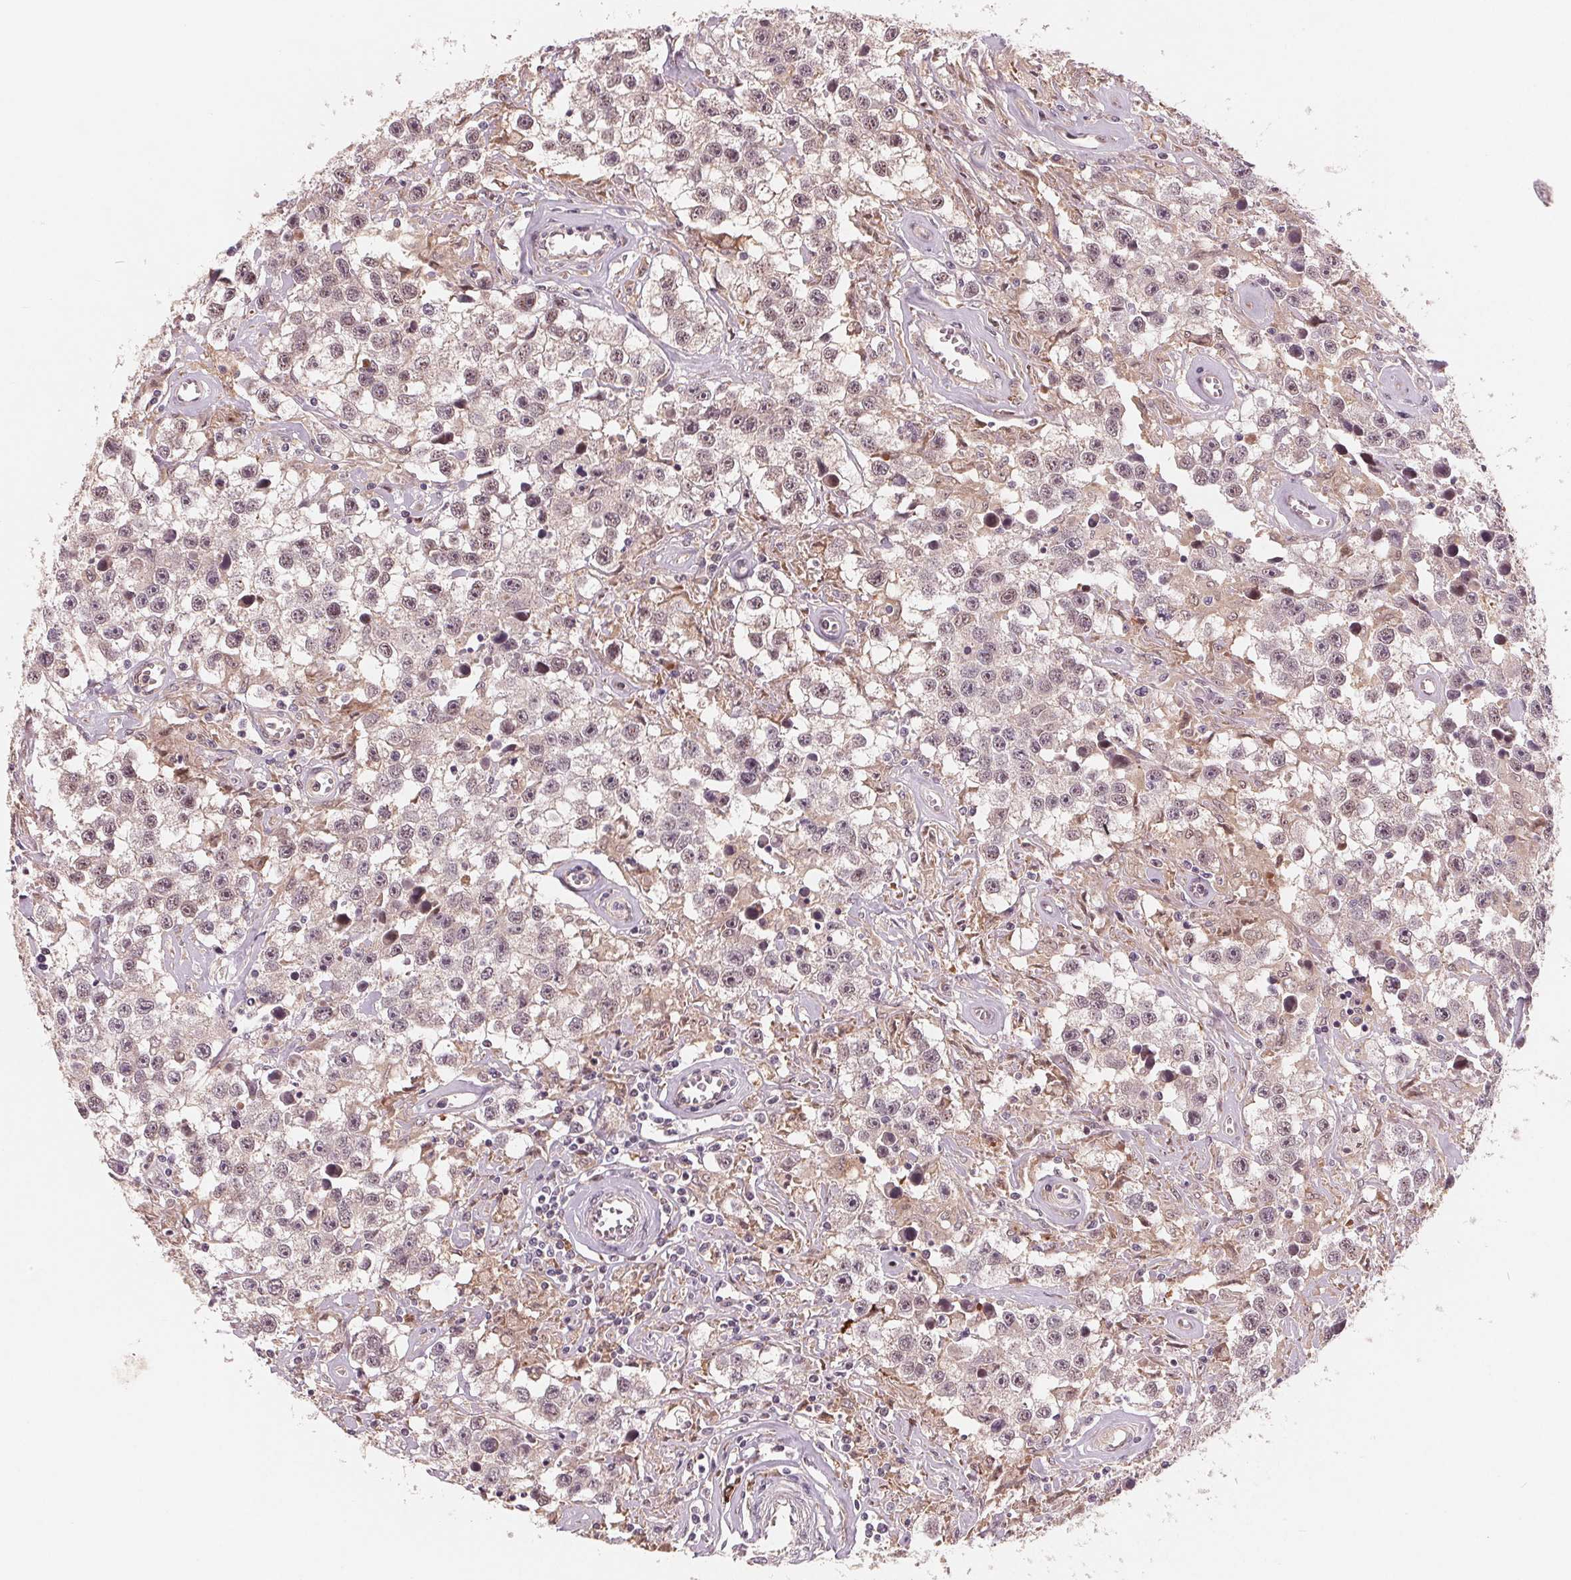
{"staining": {"intensity": "negative", "quantity": "none", "location": "none"}, "tissue": "testis cancer", "cell_type": "Tumor cells", "image_type": "cancer", "snomed": [{"axis": "morphology", "description": "Seminoma, NOS"}, {"axis": "topography", "description": "Testis"}], "caption": "Human seminoma (testis) stained for a protein using IHC displays no staining in tumor cells.", "gene": "IL9R", "patient": {"sex": "male", "age": 43}}